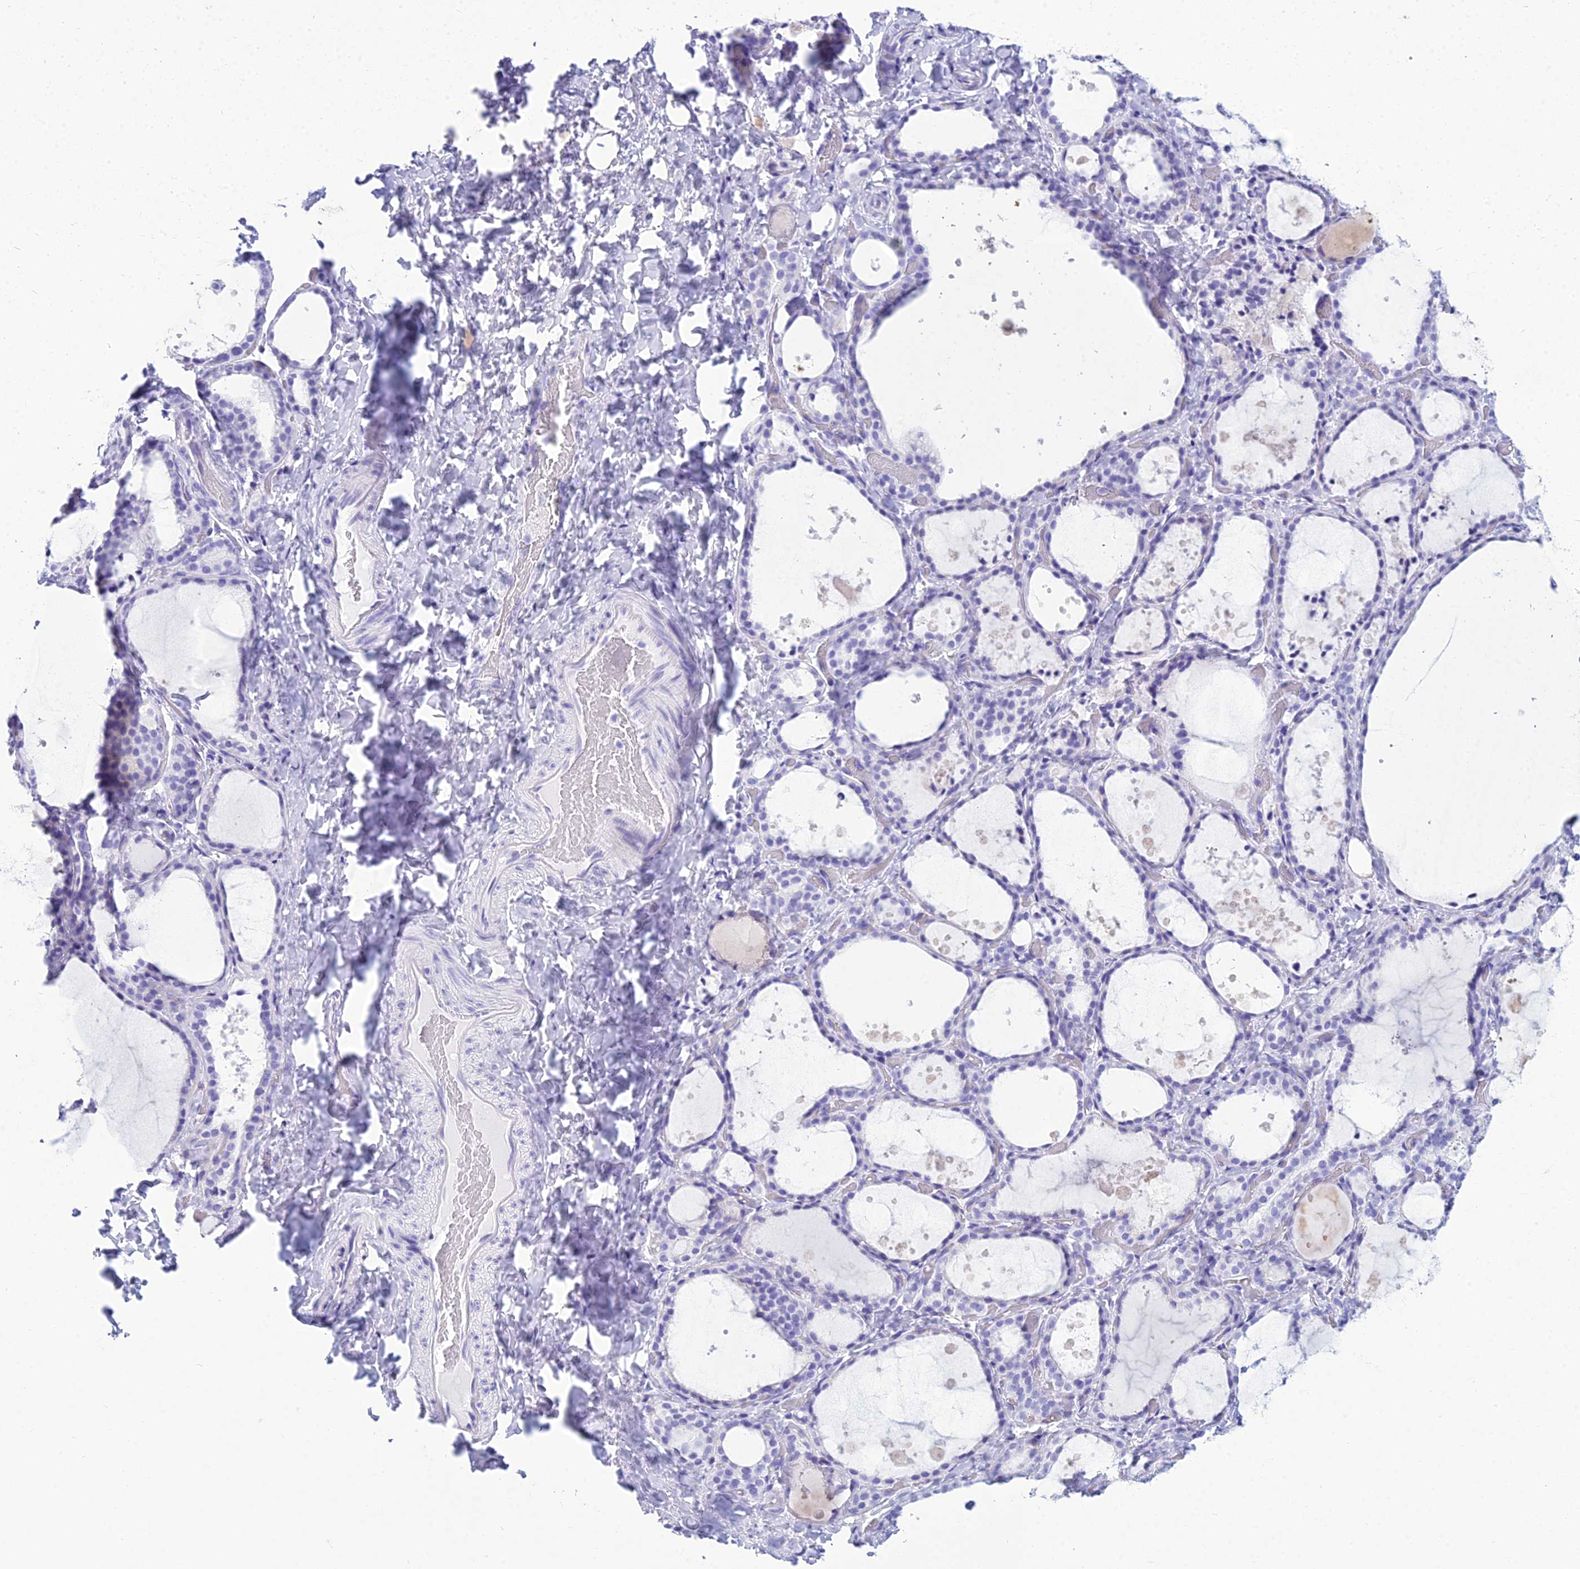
{"staining": {"intensity": "negative", "quantity": "none", "location": "none"}, "tissue": "thyroid gland", "cell_type": "Glandular cells", "image_type": "normal", "snomed": [{"axis": "morphology", "description": "Normal tissue, NOS"}, {"axis": "topography", "description": "Thyroid gland"}], "caption": "The image shows no significant positivity in glandular cells of thyroid gland. Nuclei are stained in blue.", "gene": "ZNF442", "patient": {"sex": "female", "age": 44}}